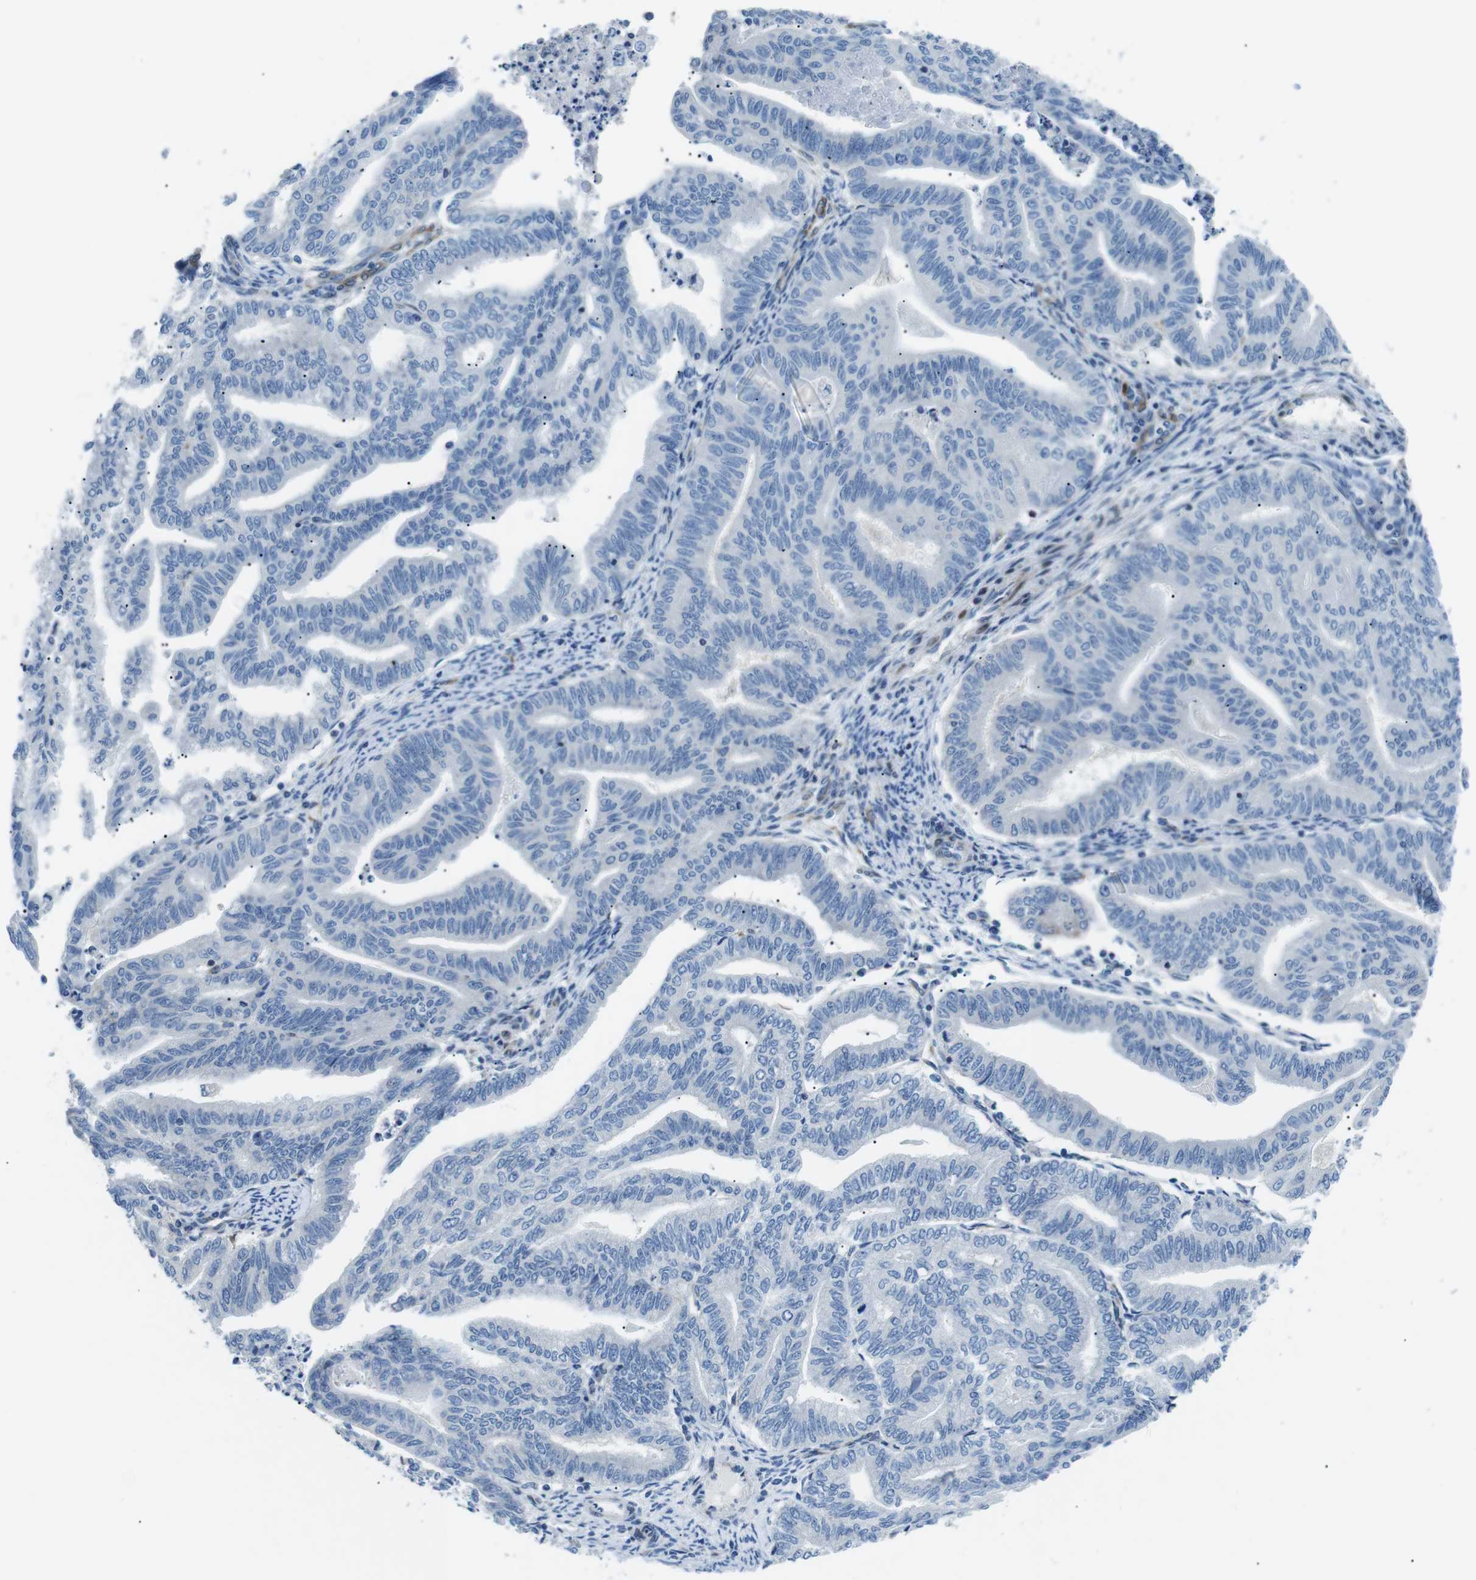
{"staining": {"intensity": "negative", "quantity": "none", "location": "none"}, "tissue": "endometrial cancer", "cell_type": "Tumor cells", "image_type": "cancer", "snomed": [{"axis": "morphology", "description": "Adenocarcinoma, NOS"}, {"axis": "topography", "description": "Endometrium"}], "caption": "Immunohistochemistry (IHC) of human endometrial adenocarcinoma demonstrates no staining in tumor cells.", "gene": "PHLDA1", "patient": {"sex": "female", "age": 79}}